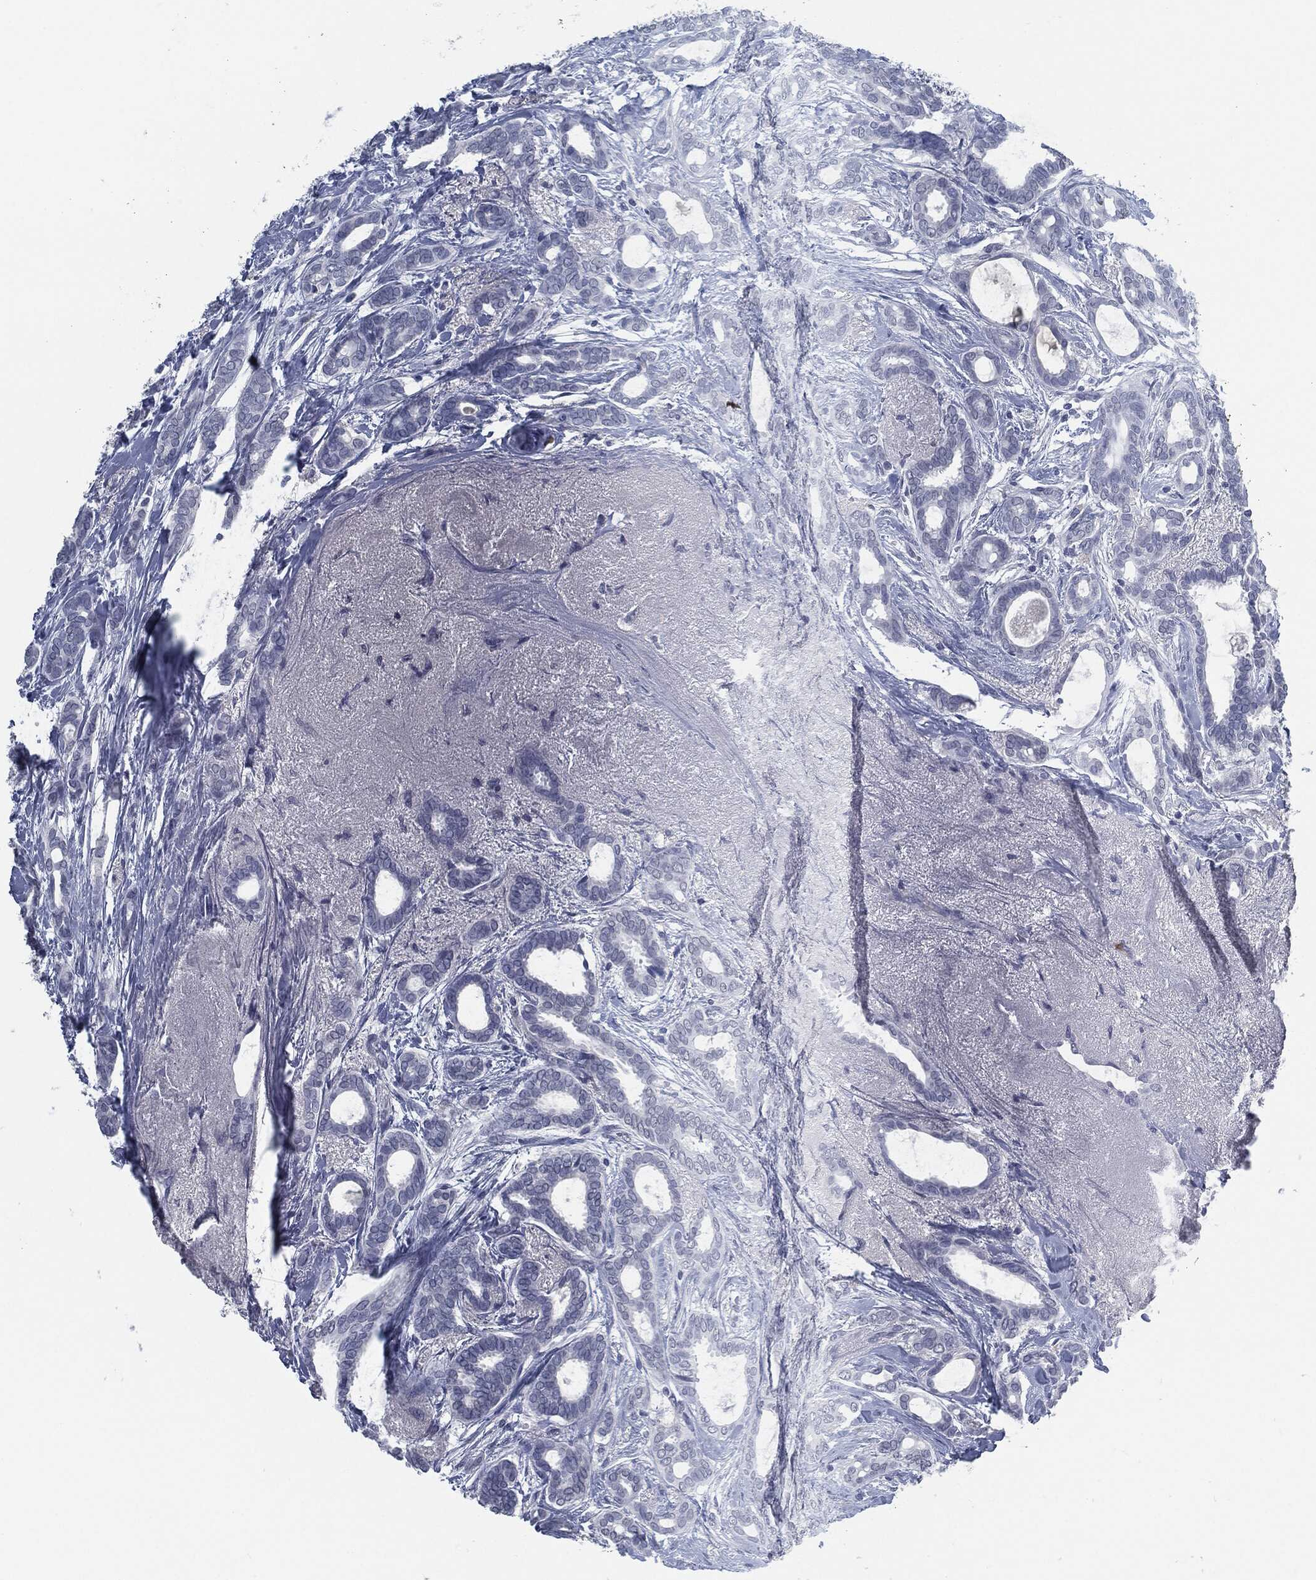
{"staining": {"intensity": "negative", "quantity": "none", "location": "none"}, "tissue": "breast cancer", "cell_type": "Tumor cells", "image_type": "cancer", "snomed": [{"axis": "morphology", "description": "Duct carcinoma"}, {"axis": "topography", "description": "Breast"}], "caption": "High power microscopy histopathology image of an IHC histopathology image of invasive ductal carcinoma (breast), revealing no significant expression in tumor cells.", "gene": "MST1", "patient": {"sex": "female", "age": 51}}